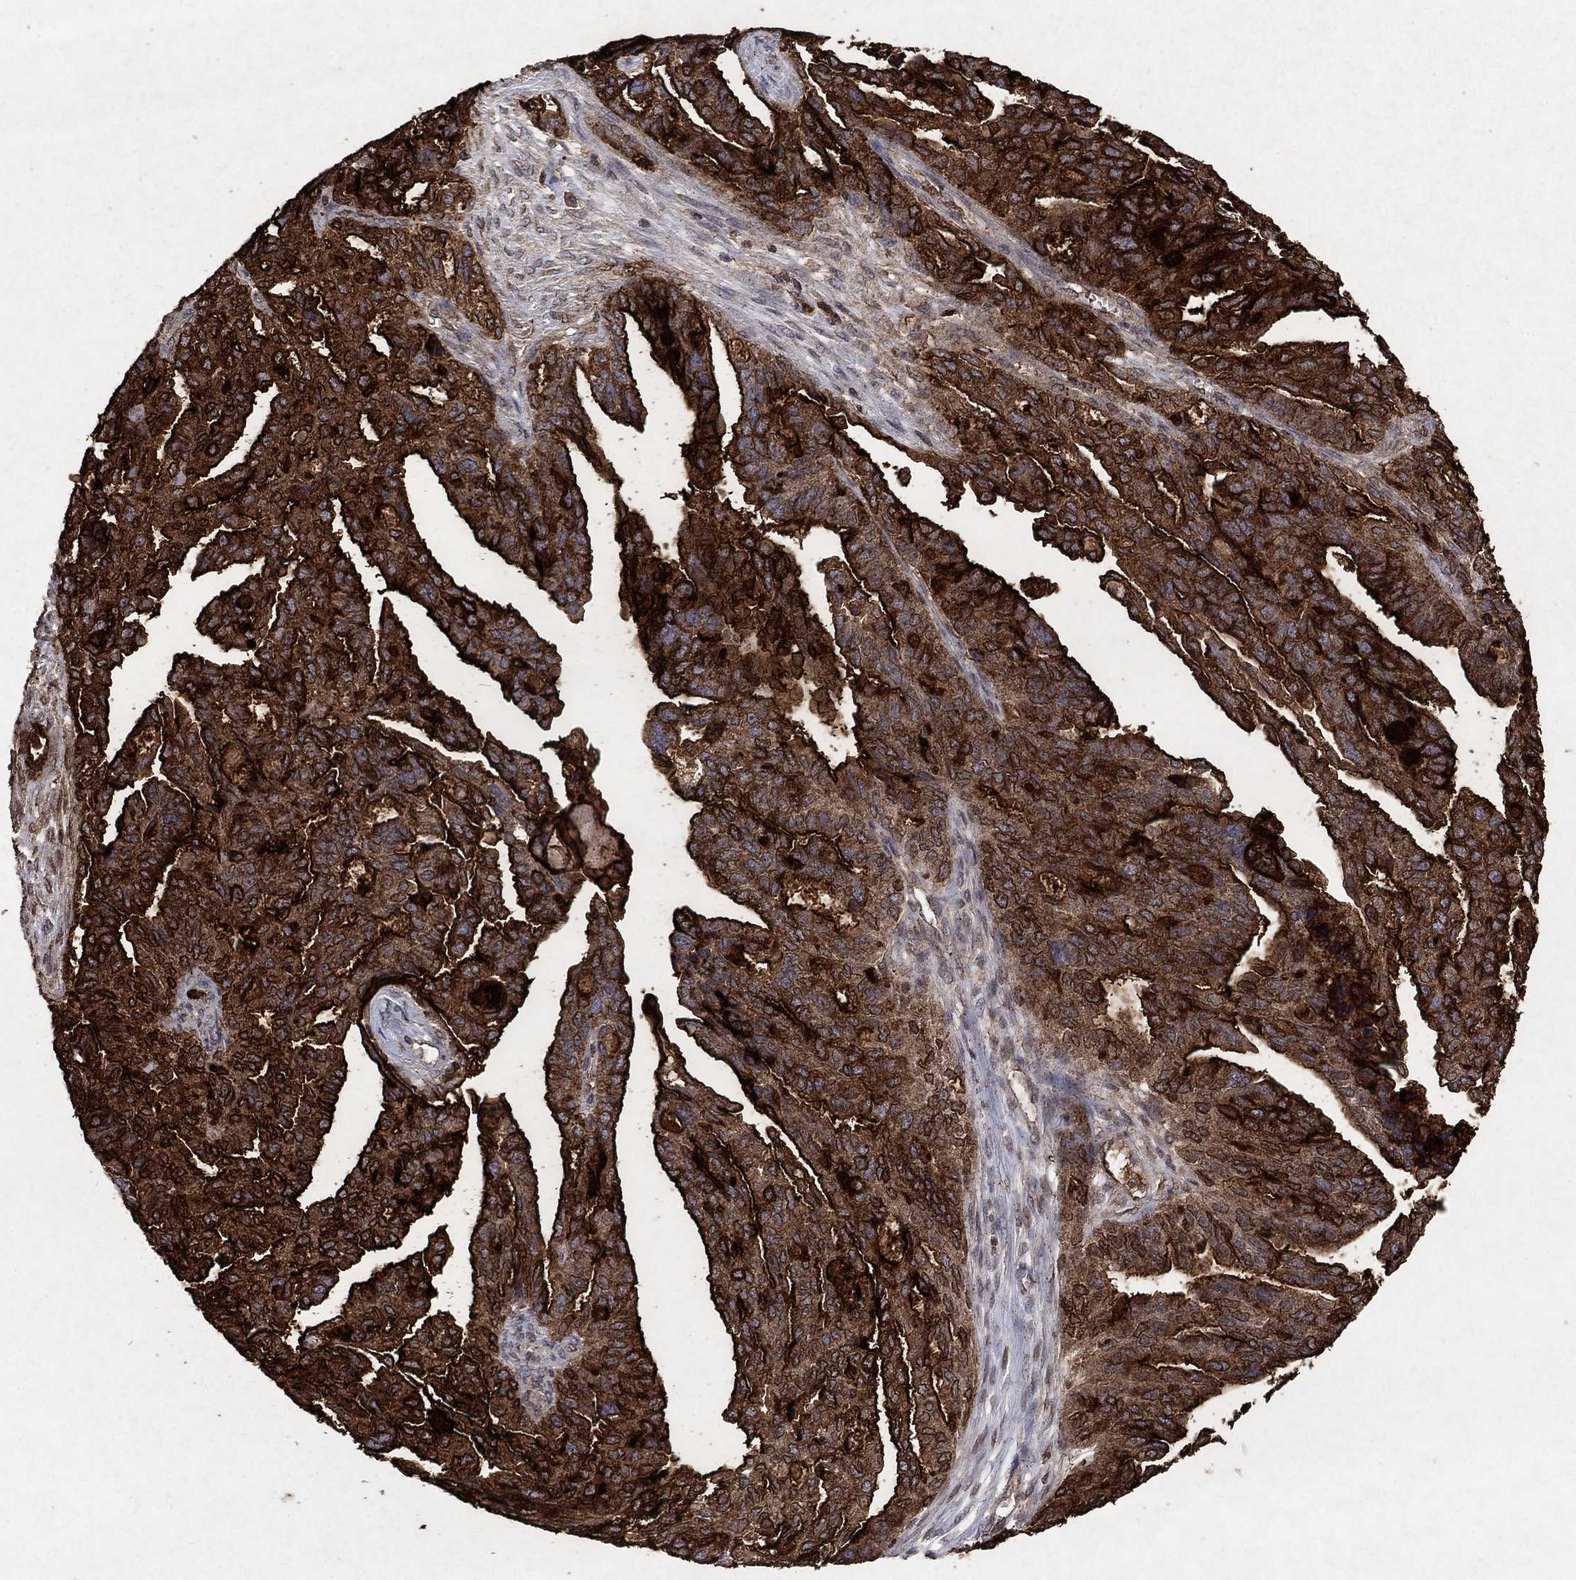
{"staining": {"intensity": "strong", "quantity": "25%-75%", "location": "cytoplasmic/membranous,nuclear"}, "tissue": "ovarian cancer", "cell_type": "Tumor cells", "image_type": "cancer", "snomed": [{"axis": "morphology", "description": "Cystadenocarcinoma, serous, NOS"}, {"axis": "topography", "description": "Ovary"}], "caption": "Serous cystadenocarcinoma (ovarian) stained for a protein (brown) exhibits strong cytoplasmic/membranous and nuclear positive expression in about 25%-75% of tumor cells.", "gene": "CD24", "patient": {"sex": "female", "age": 51}}